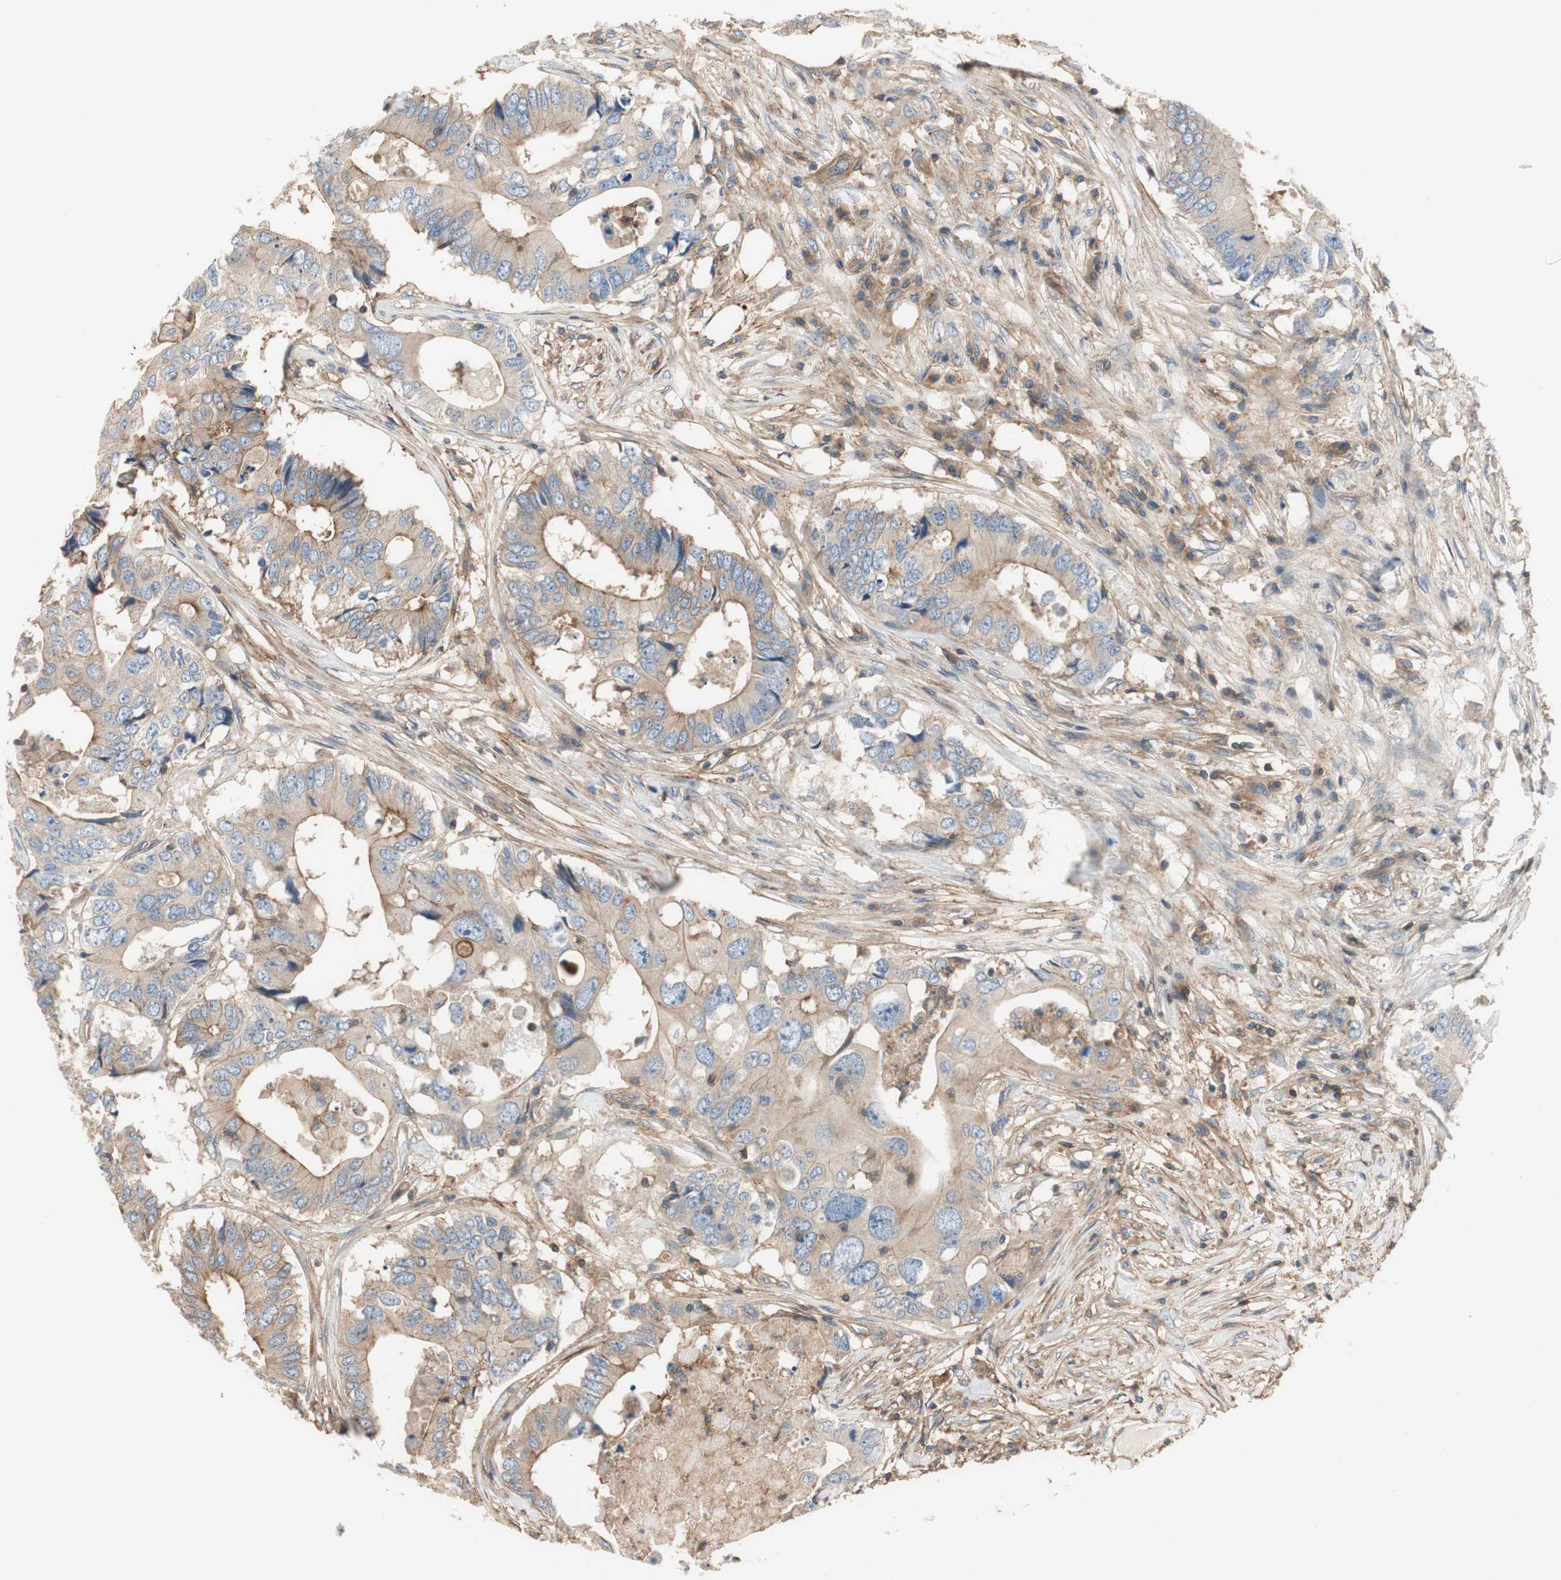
{"staining": {"intensity": "weak", "quantity": "25%-75%", "location": "cytoplasmic/membranous"}, "tissue": "colorectal cancer", "cell_type": "Tumor cells", "image_type": "cancer", "snomed": [{"axis": "morphology", "description": "Adenocarcinoma, NOS"}, {"axis": "topography", "description": "Colon"}], "caption": "Brown immunohistochemical staining in adenocarcinoma (colorectal) reveals weak cytoplasmic/membranous expression in approximately 25%-75% of tumor cells.", "gene": "IL1RL1", "patient": {"sex": "male", "age": 71}}